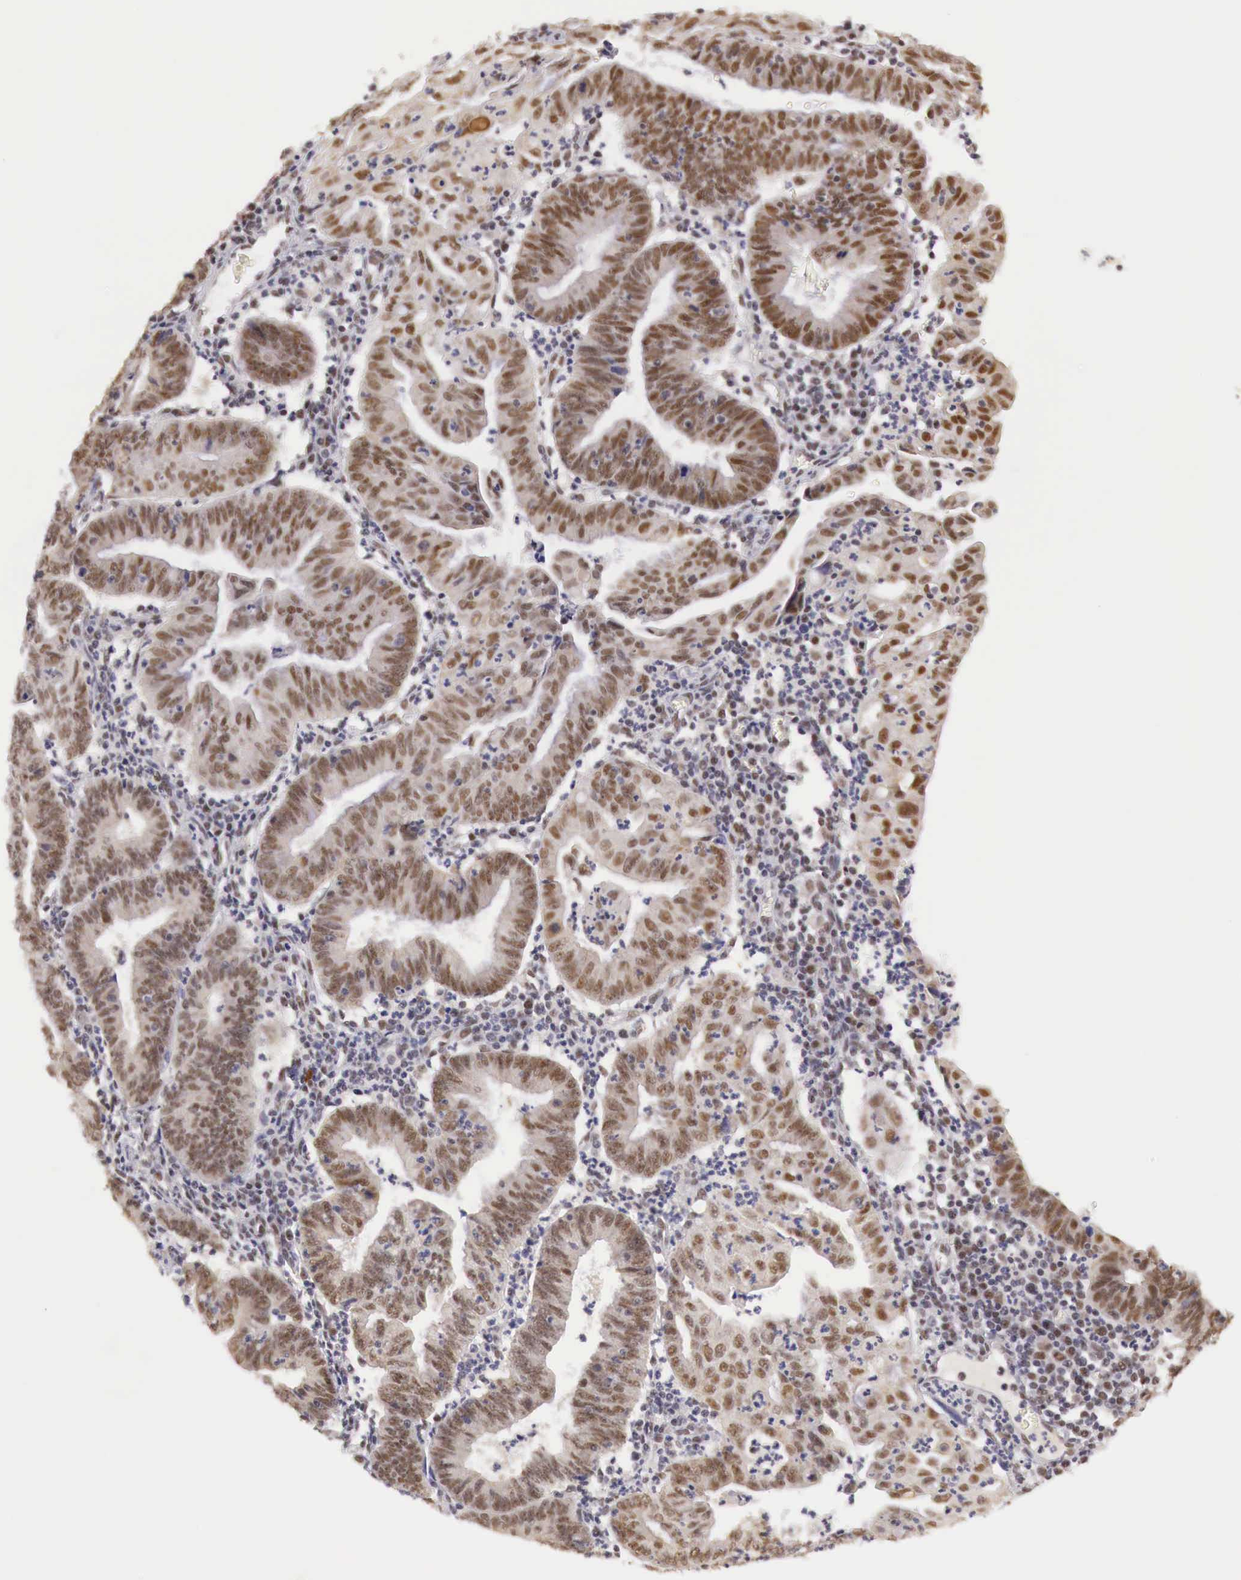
{"staining": {"intensity": "weak", "quantity": ">75%", "location": "cytoplasmic/membranous,nuclear"}, "tissue": "endometrial cancer", "cell_type": "Tumor cells", "image_type": "cancer", "snomed": [{"axis": "morphology", "description": "Adenocarcinoma, NOS"}, {"axis": "topography", "description": "Endometrium"}], "caption": "High-magnification brightfield microscopy of endometrial cancer (adenocarcinoma) stained with DAB (3,3'-diaminobenzidine) (brown) and counterstained with hematoxylin (blue). tumor cells exhibit weak cytoplasmic/membranous and nuclear expression is present in about>75% of cells.", "gene": "GPKOW", "patient": {"sex": "female", "age": 60}}